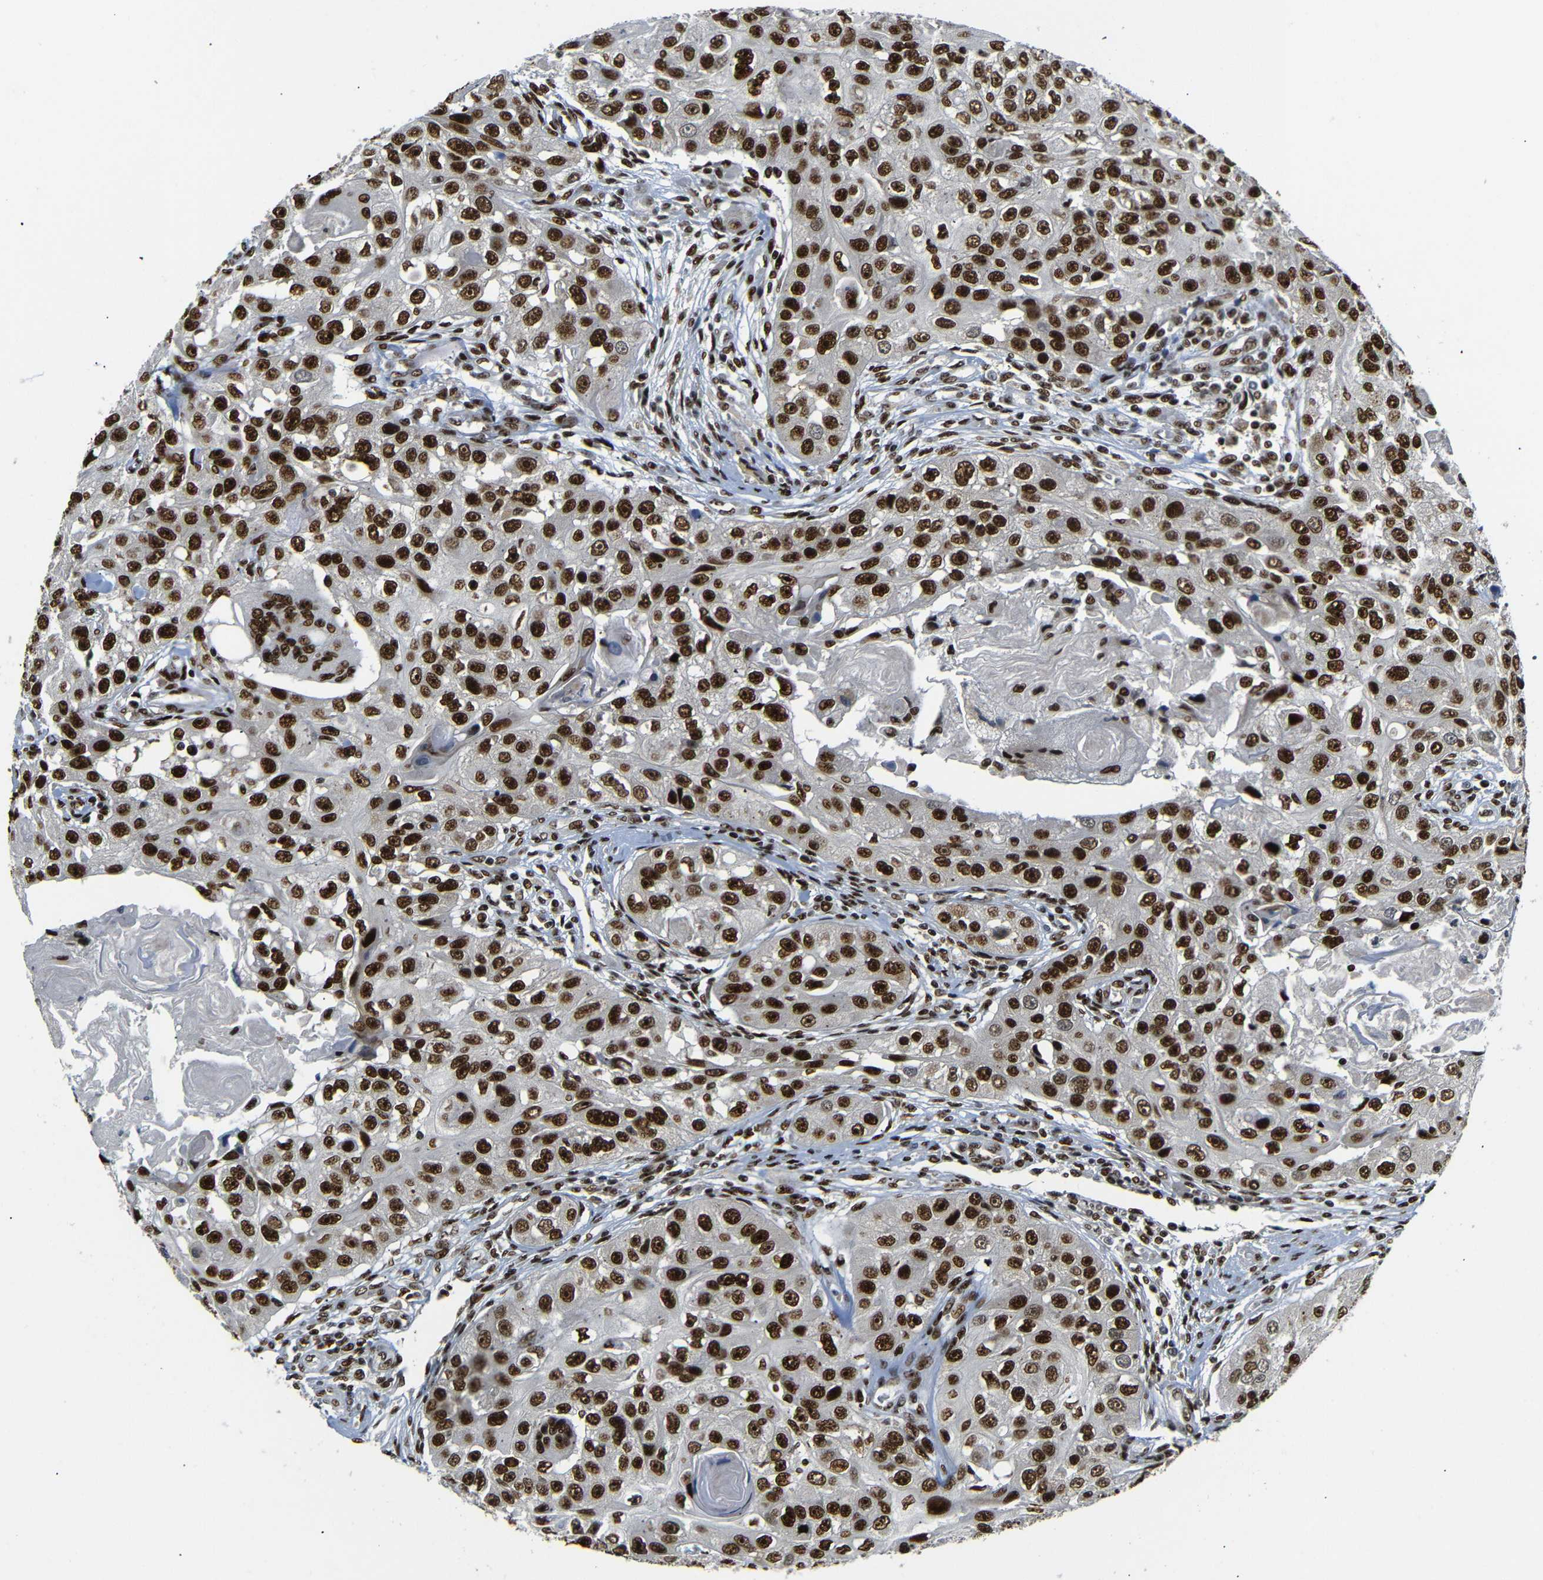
{"staining": {"intensity": "strong", "quantity": ">75%", "location": "nuclear"}, "tissue": "head and neck cancer", "cell_type": "Tumor cells", "image_type": "cancer", "snomed": [{"axis": "morphology", "description": "Normal tissue, NOS"}, {"axis": "morphology", "description": "Squamous cell carcinoma, NOS"}, {"axis": "topography", "description": "Skeletal muscle"}, {"axis": "topography", "description": "Head-Neck"}], "caption": "This micrograph displays immunohistochemistry staining of head and neck squamous cell carcinoma, with high strong nuclear expression in approximately >75% of tumor cells.", "gene": "SETDB2", "patient": {"sex": "male", "age": 51}}